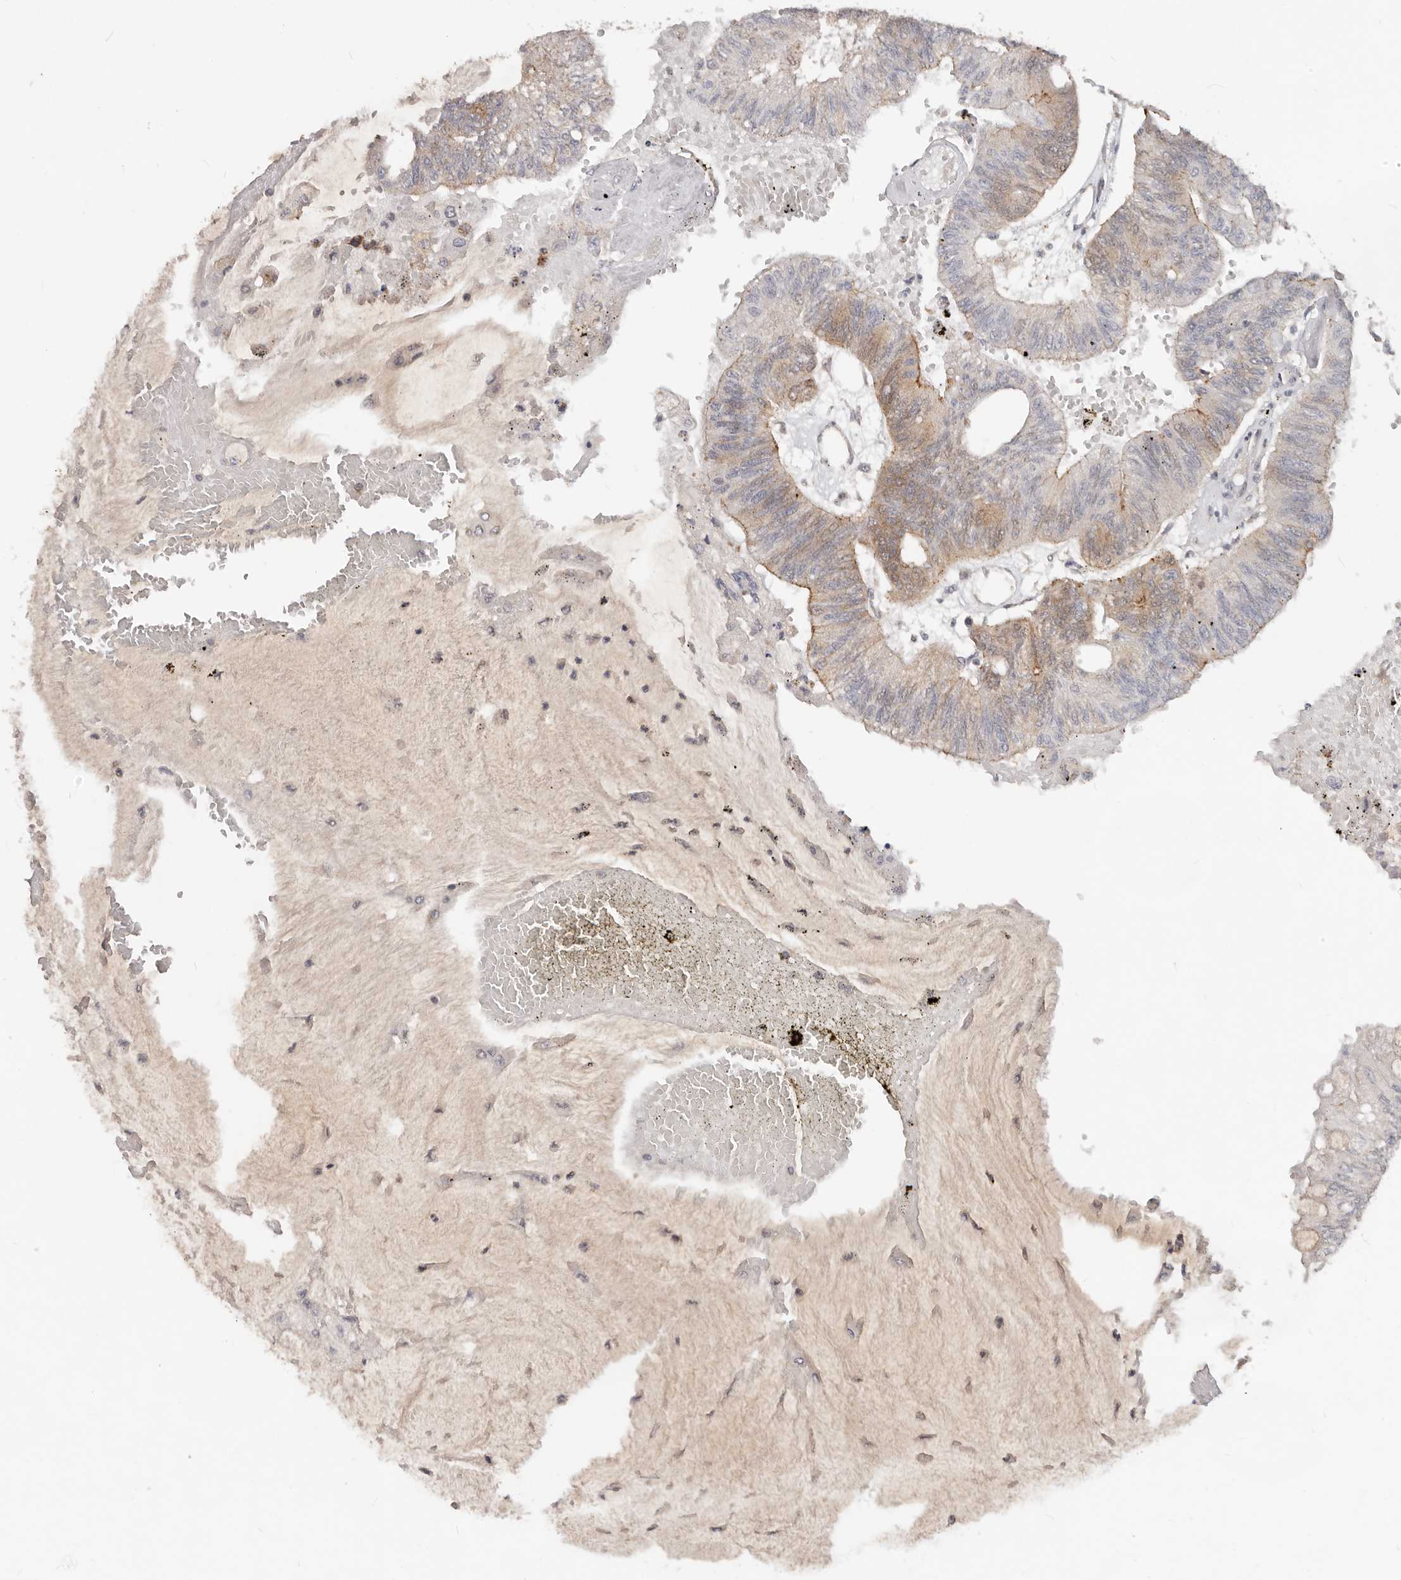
{"staining": {"intensity": "moderate", "quantity": "25%-75%", "location": "cytoplasmic/membranous"}, "tissue": "colorectal cancer", "cell_type": "Tumor cells", "image_type": "cancer", "snomed": [{"axis": "morphology", "description": "Adenoma, NOS"}, {"axis": "morphology", "description": "Adenocarcinoma, NOS"}, {"axis": "topography", "description": "Colon"}], "caption": "The image demonstrates immunohistochemical staining of colorectal cancer. There is moderate cytoplasmic/membranous expression is appreciated in approximately 25%-75% of tumor cells. Using DAB (brown) and hematoxylin (blue) stains, captured at high magnification using brightfield microscopy.", "gene": "USP49", "patient": {"sex": "male", "age": 79}}